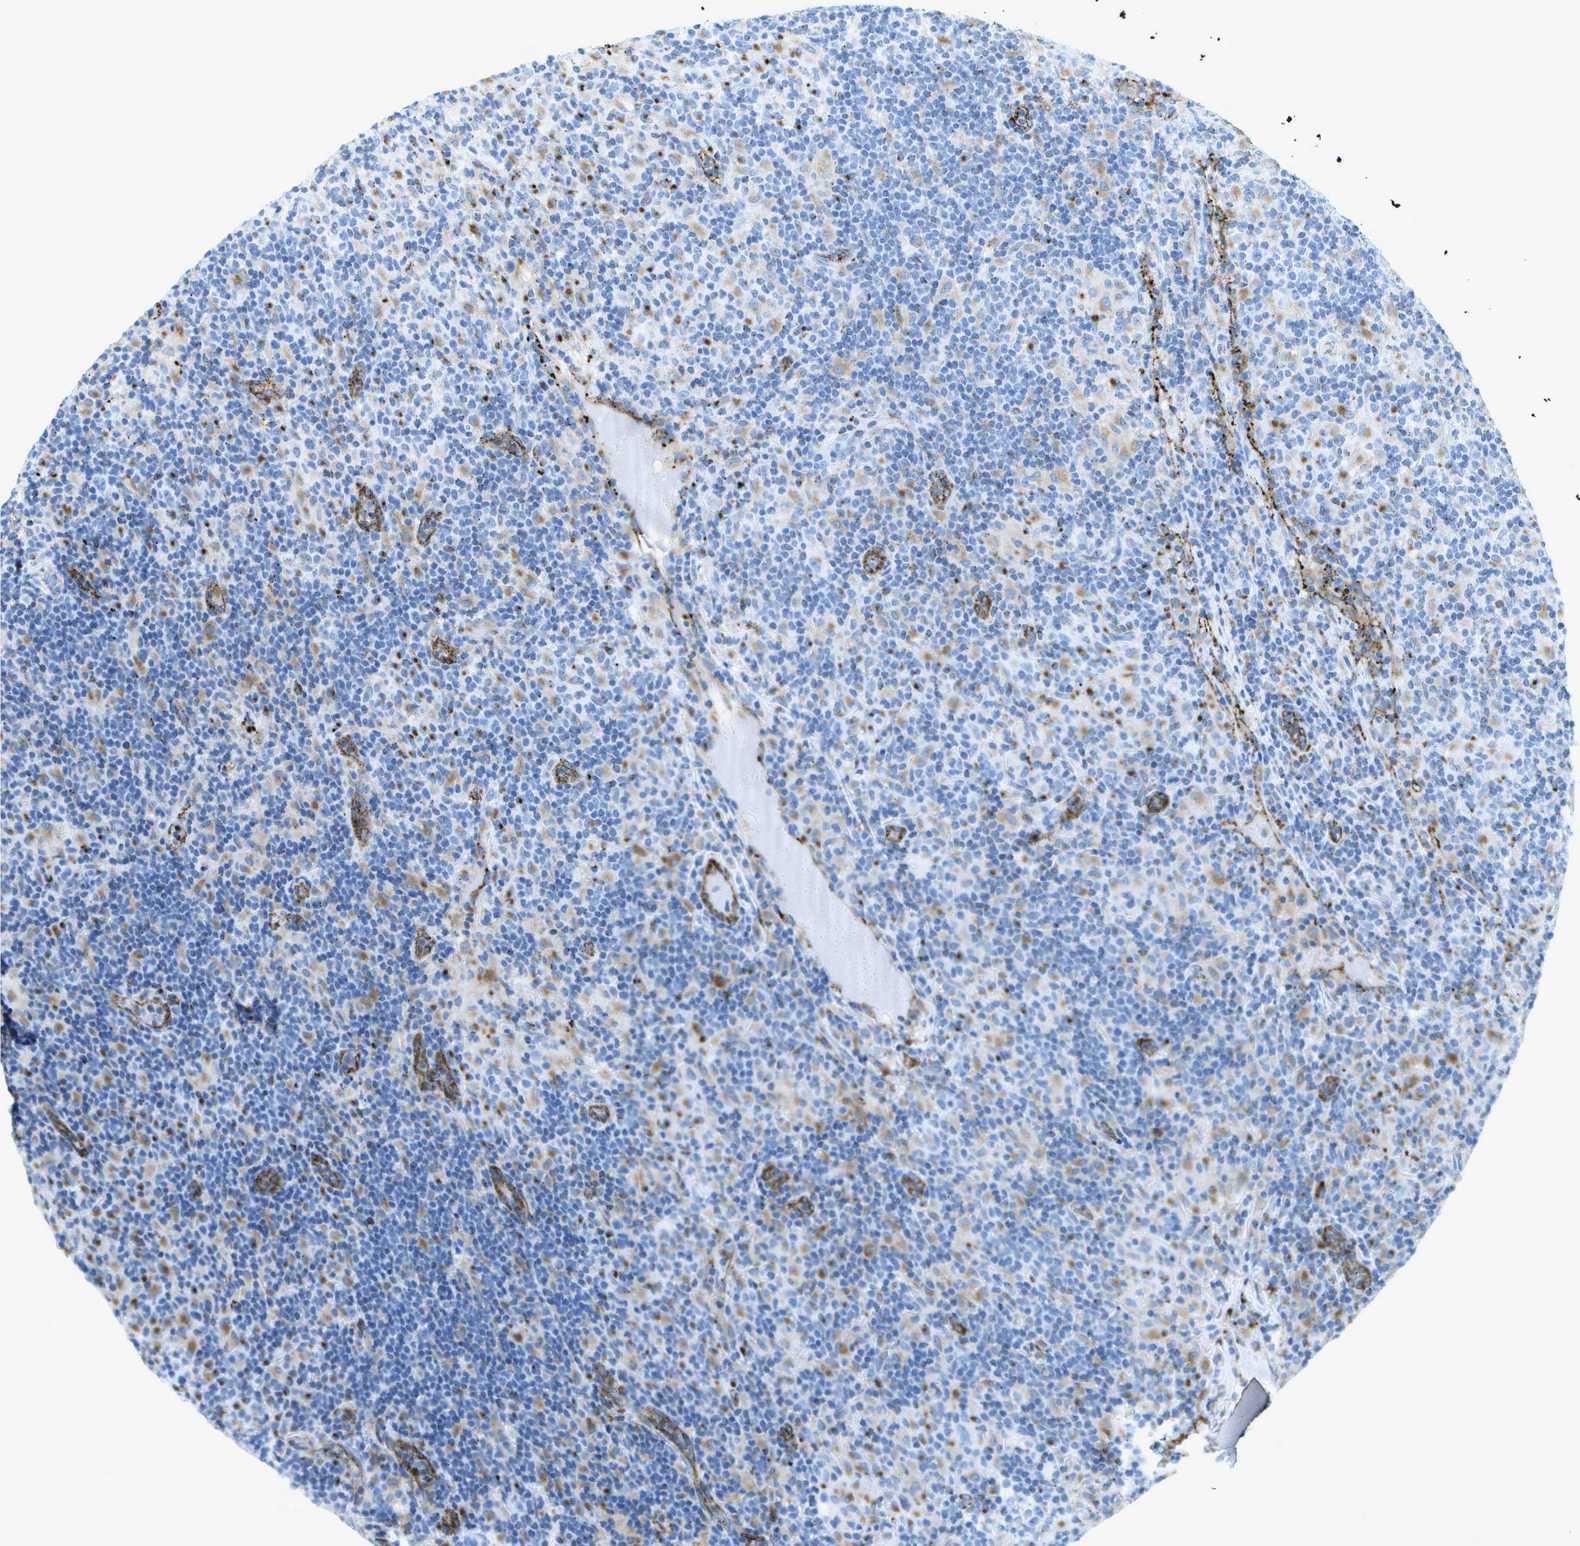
{"staining": {"intensity": "moderate", "quantity": "25%-75%", "location": "cytoplasmic/membranous"}, "tissue": "lymphoma", "cell_type": "Tumor cells", "image_type": "cancer", "snomed": [{"axis": "morphology", "description": "Hodgkin's disease, NOS"}, {"axis": "topography", "description": "Lymph node"}], "caption": "Lymphoma stained with a brown dye shows moderate cytoplasmic/membranous positive expression in approximately 25%-75% of tumor cells.", "gene": "PRCP", "patient": {"sex": "male", "age": 70}}